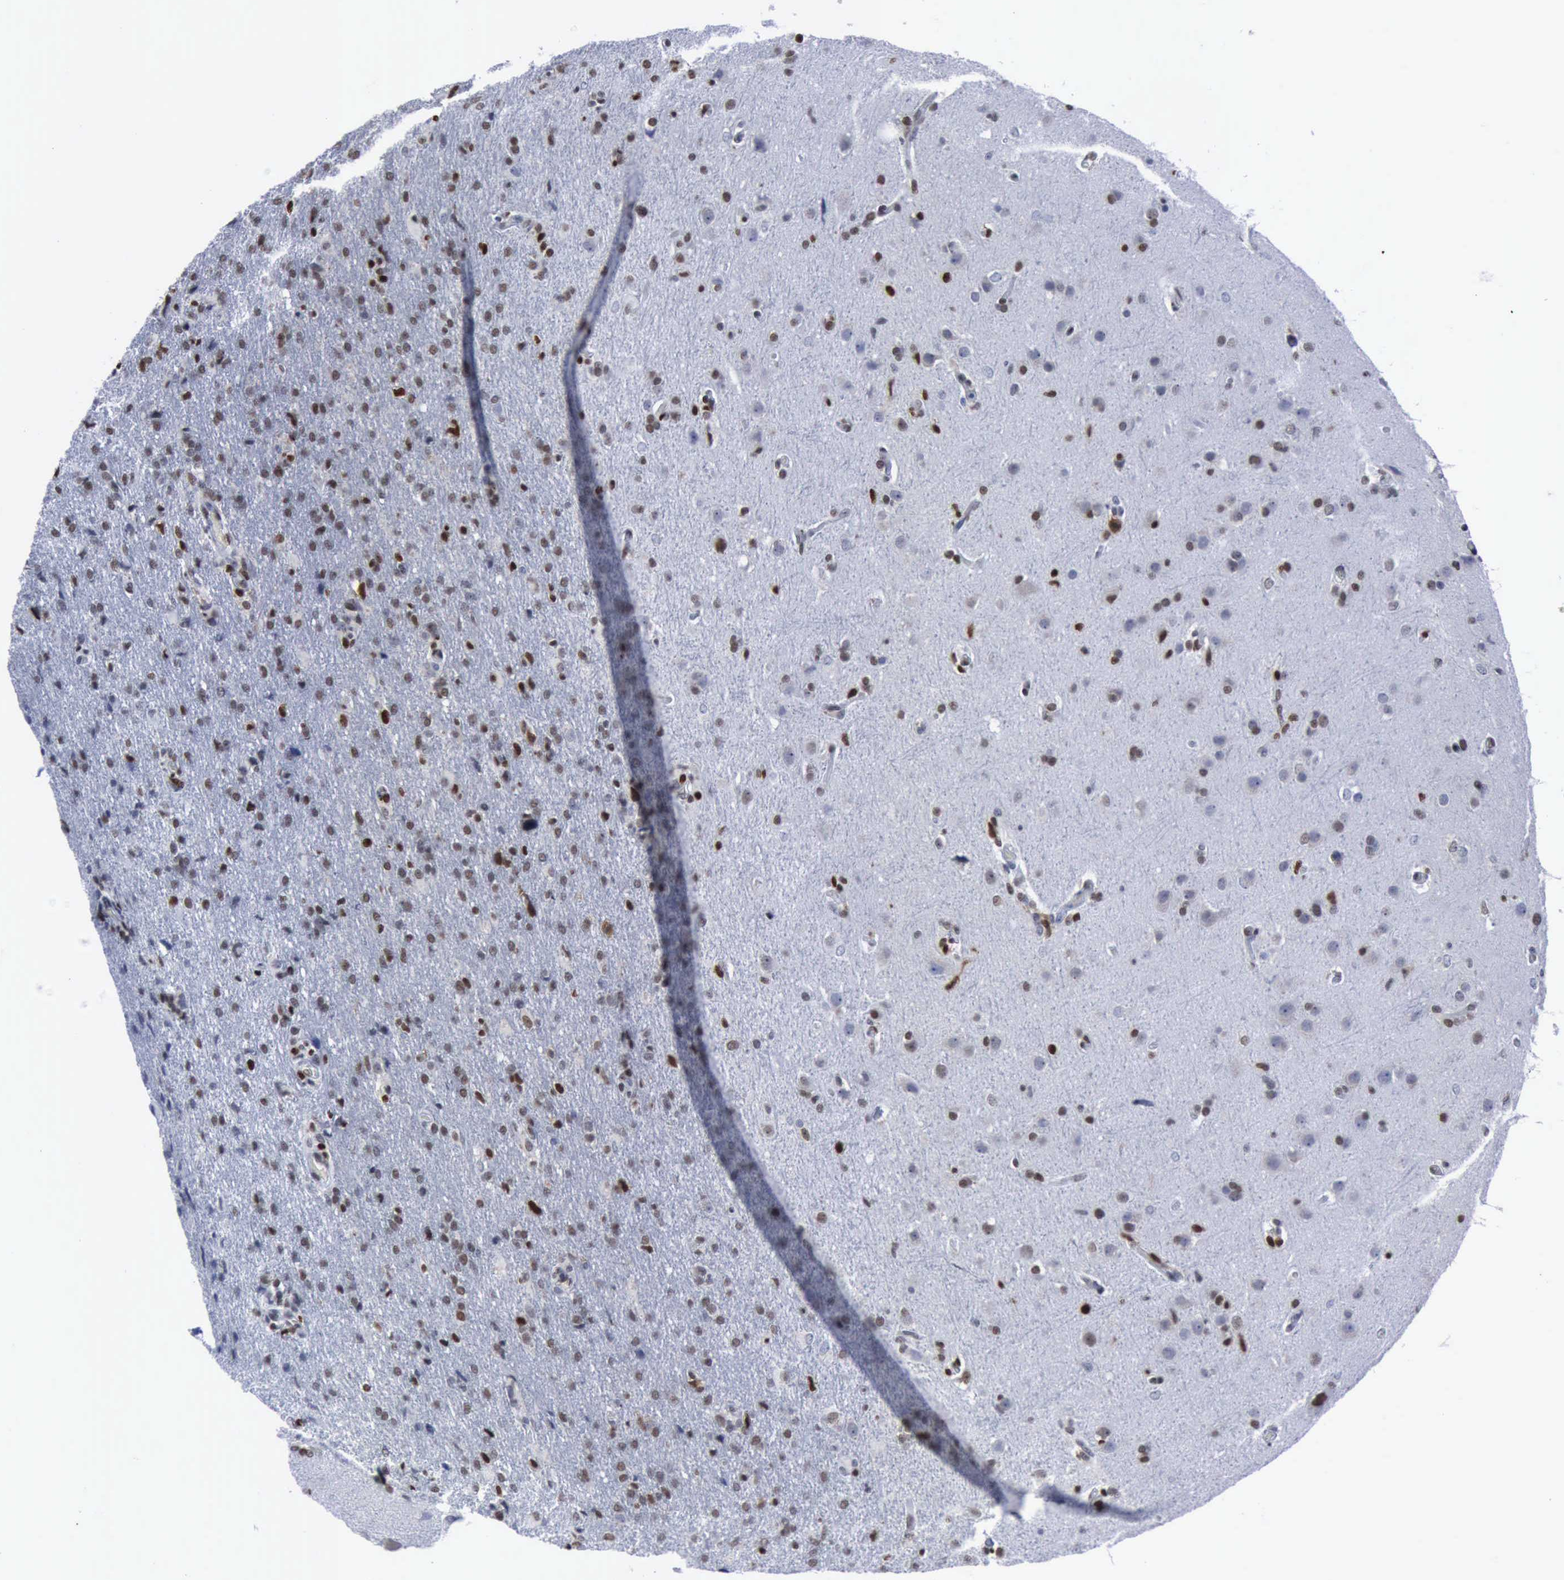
{"staining": {"intensity": "moderate", "quantity": "25%-75%", "location": "nuclear"}, "tissue": "glioma", "cell_type": "Tumor cells", "image_type": "cancer", "snomed": [{"axis": "morphology", "description": "Glioma, malignant, High grade"}, {"axis": "topography", "description": "Brain"}], "caption": "Tumor cells demonstrate medium levels of moderate nuclear staining in about 25%-75% of cells in malignant glioma (high-grade). The staining is performed using DAB brown chromogen to label protein expression. The nuclei are counter-stained blue using hematoxylin.", "gene": "PCNA", "patient": {"sex": "male", "age": 68}}